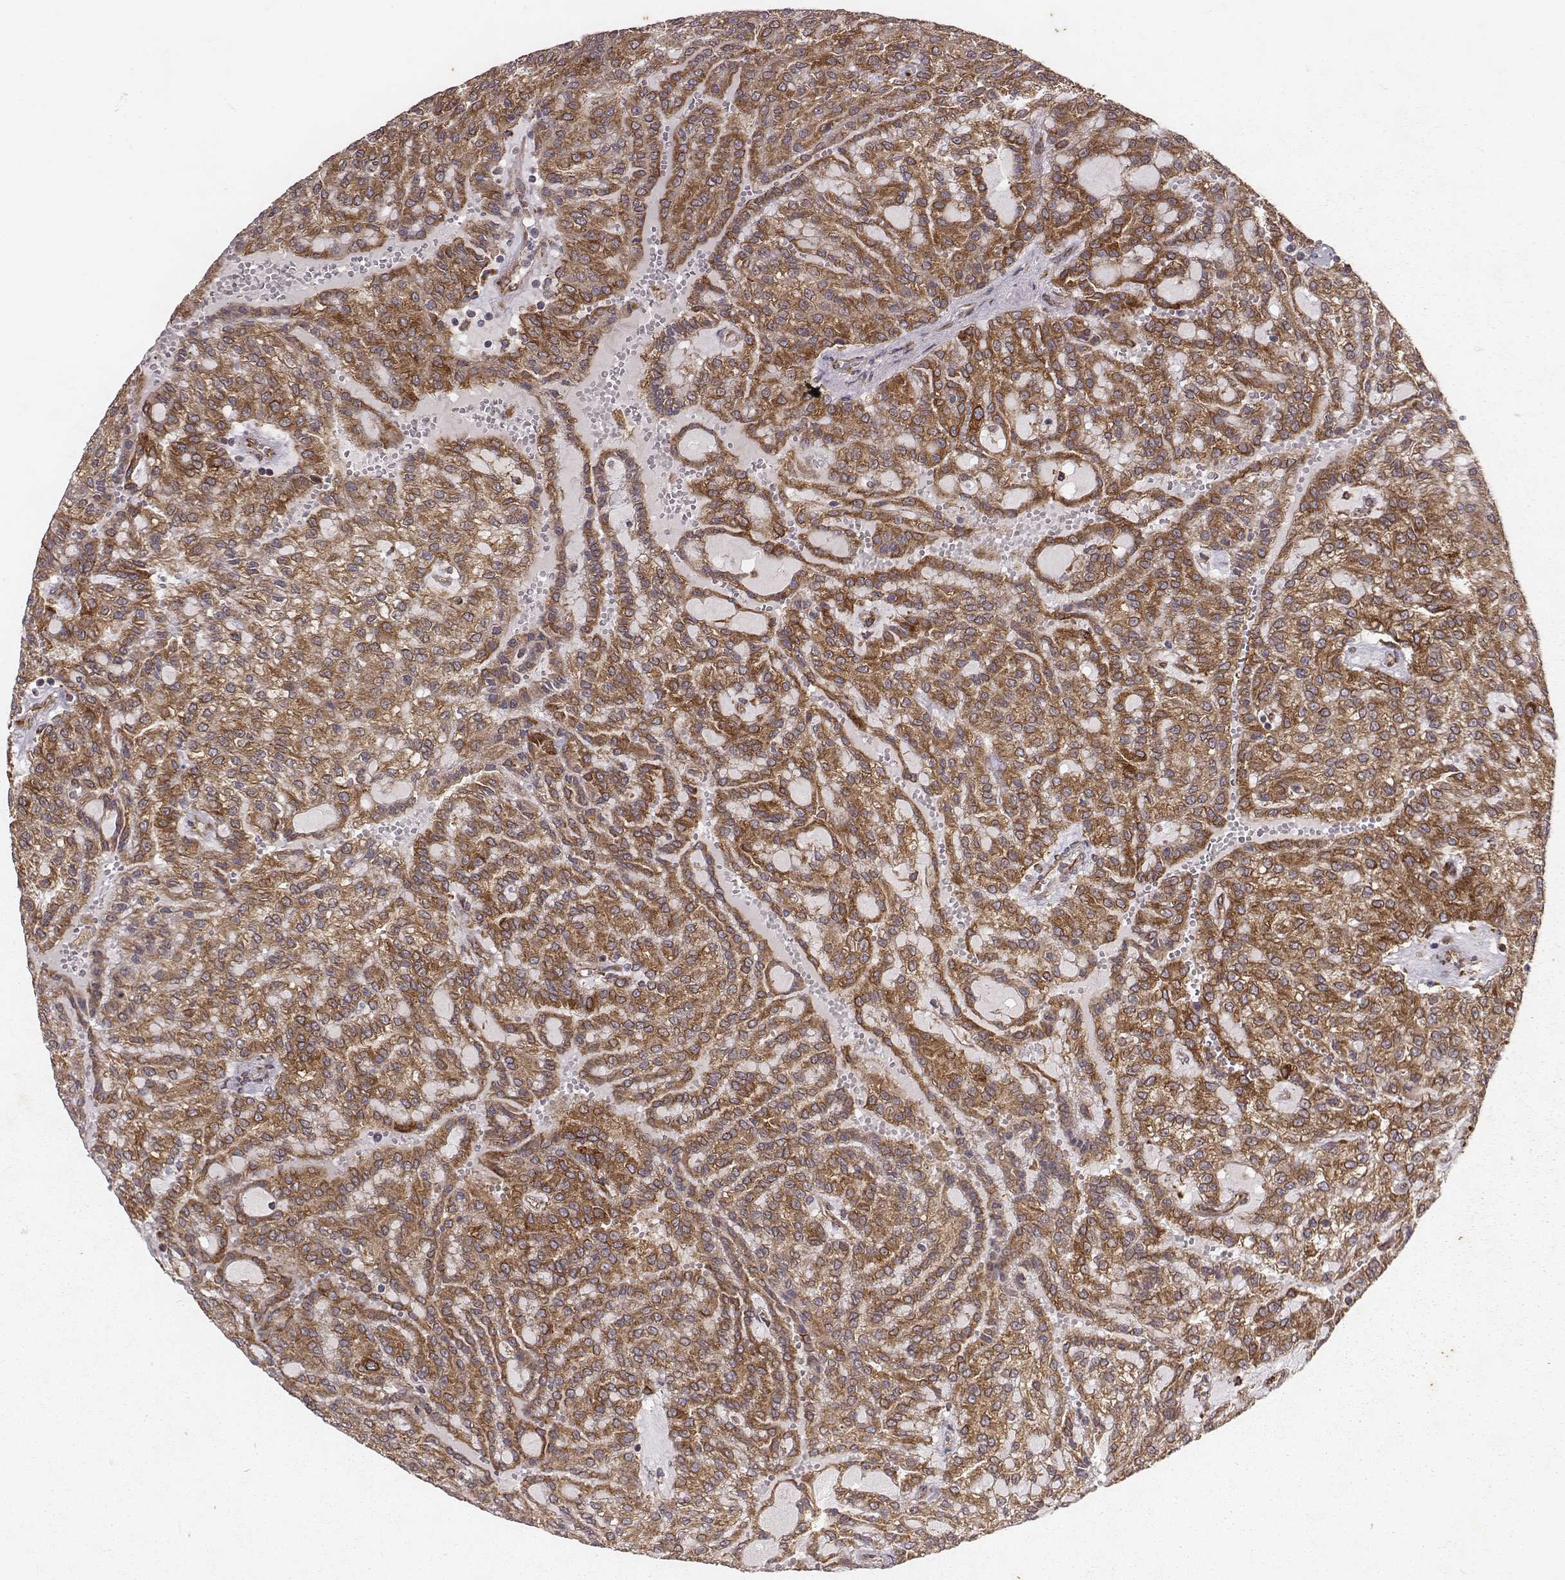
{"staining": {"intensity": "moderate", "quantity": ">75%", "location": "cytoplasmic/membranous"}, "tissue": "renal cancer", "cell_type": "Tumor cells", "image_type": "cancer", "snomed": [{"axis": "morphology", "description": "Adenocarcinoma, NOS"}, {"axis": "topography", "description": "Kidney"}], "caption": "IHC image of human renal cancer stained for a protein (brown), which exhibits medium levels of moderate cytoplasmic/membranous expression in approximately >75% of tumor cells.", "gene": "TXLNA", "patient": {"sex": "male", "age": 63}}